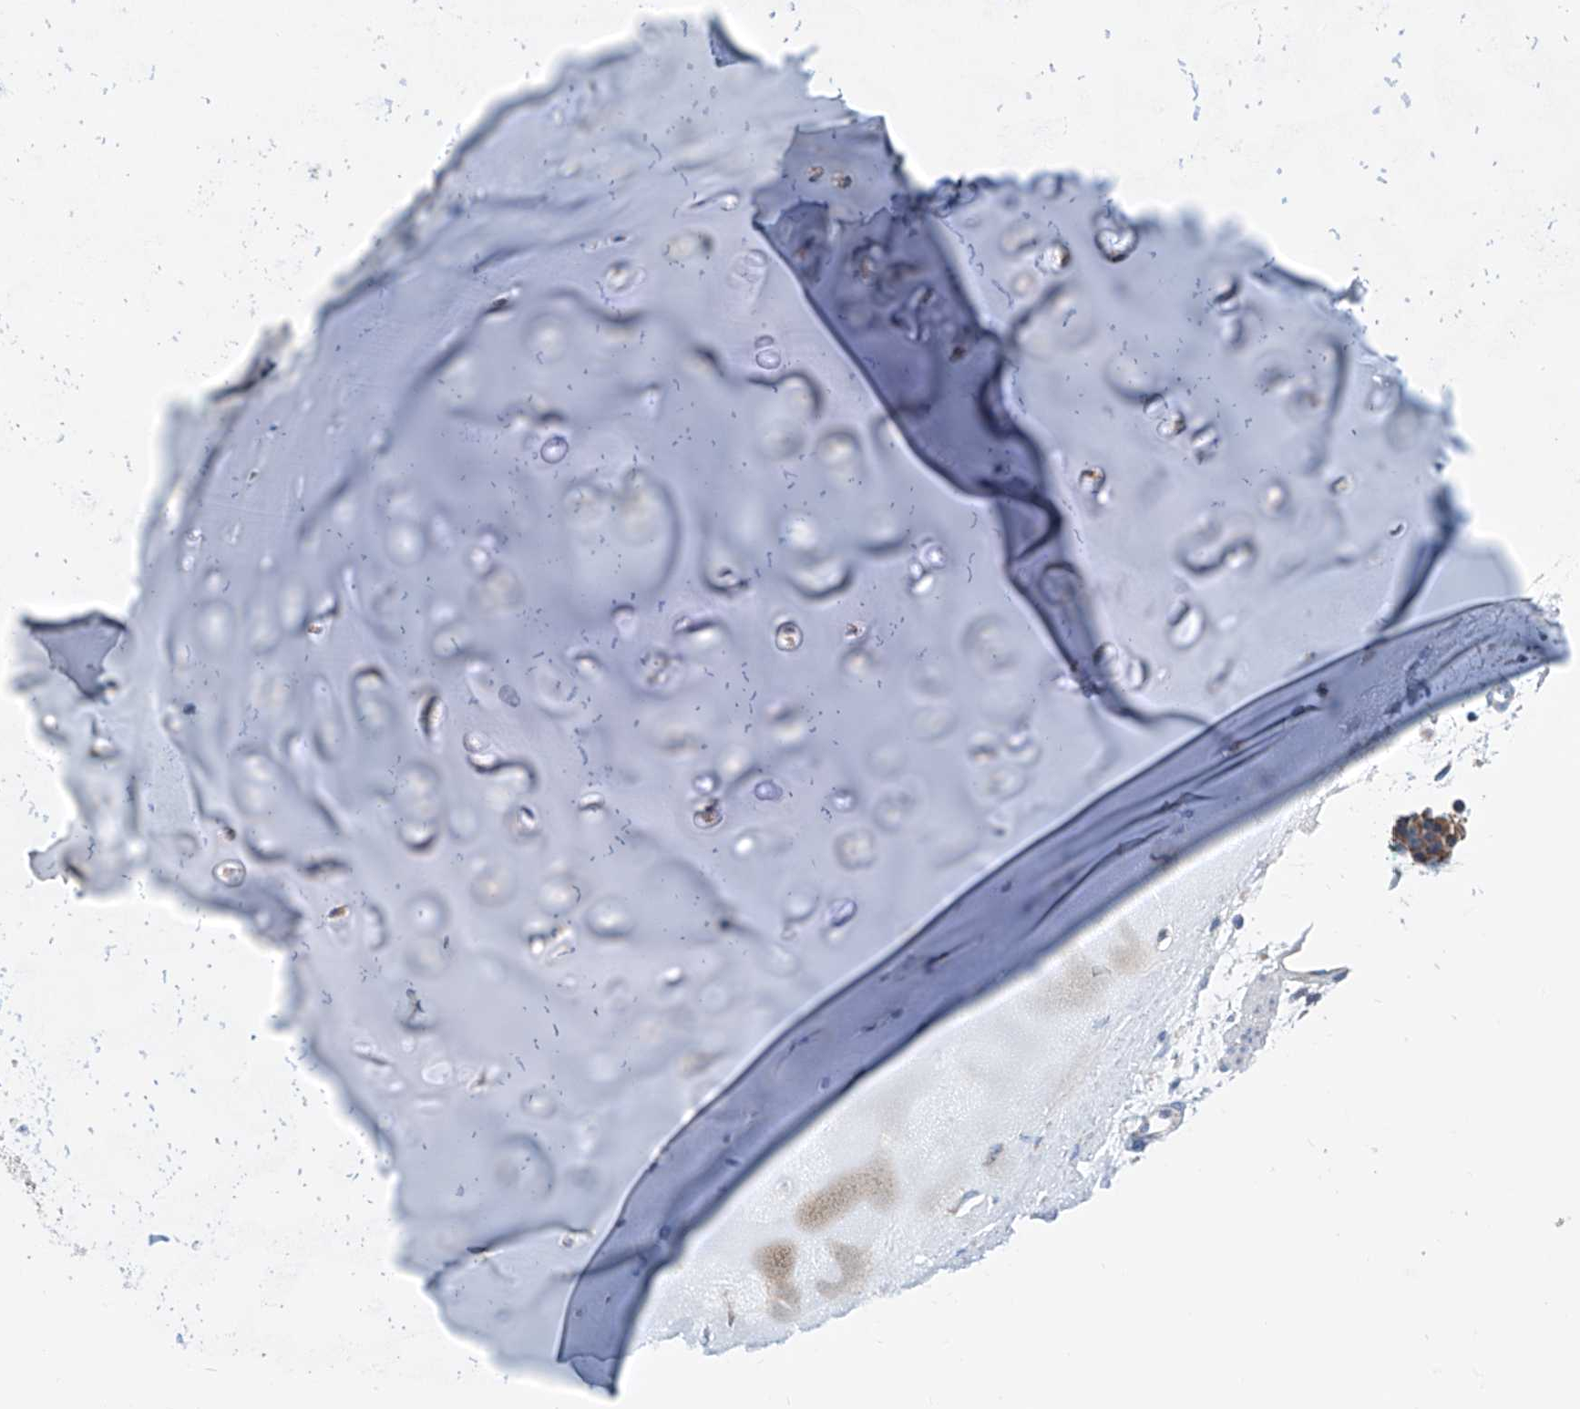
{"staining": {"intensity": "negative", "quantity": "none", "location": "none"}, "tissue": "adipose tissue", "cell_type": "Adipocytes", "image_type": "normal", "snomed": [{"axis": "morphology", "description": "Normal tissue, NOS"}, {"axis": "morphology", "description": "Basal cell carcinoma"}, {"axis": "topography", "description": "Cartilage tissue"}, {"axis": "topography", "description": "Nasopharynx"}, {"axis": "topography", "description": "Oral tissue"}], "caption": "Protein analysis of normal adipose tissue exhibits no significant positivity in adipocytes. Nuclei are stained in blue.", "gene": "MAD2L1", "patient": {"sex": "female", "age": 77}}